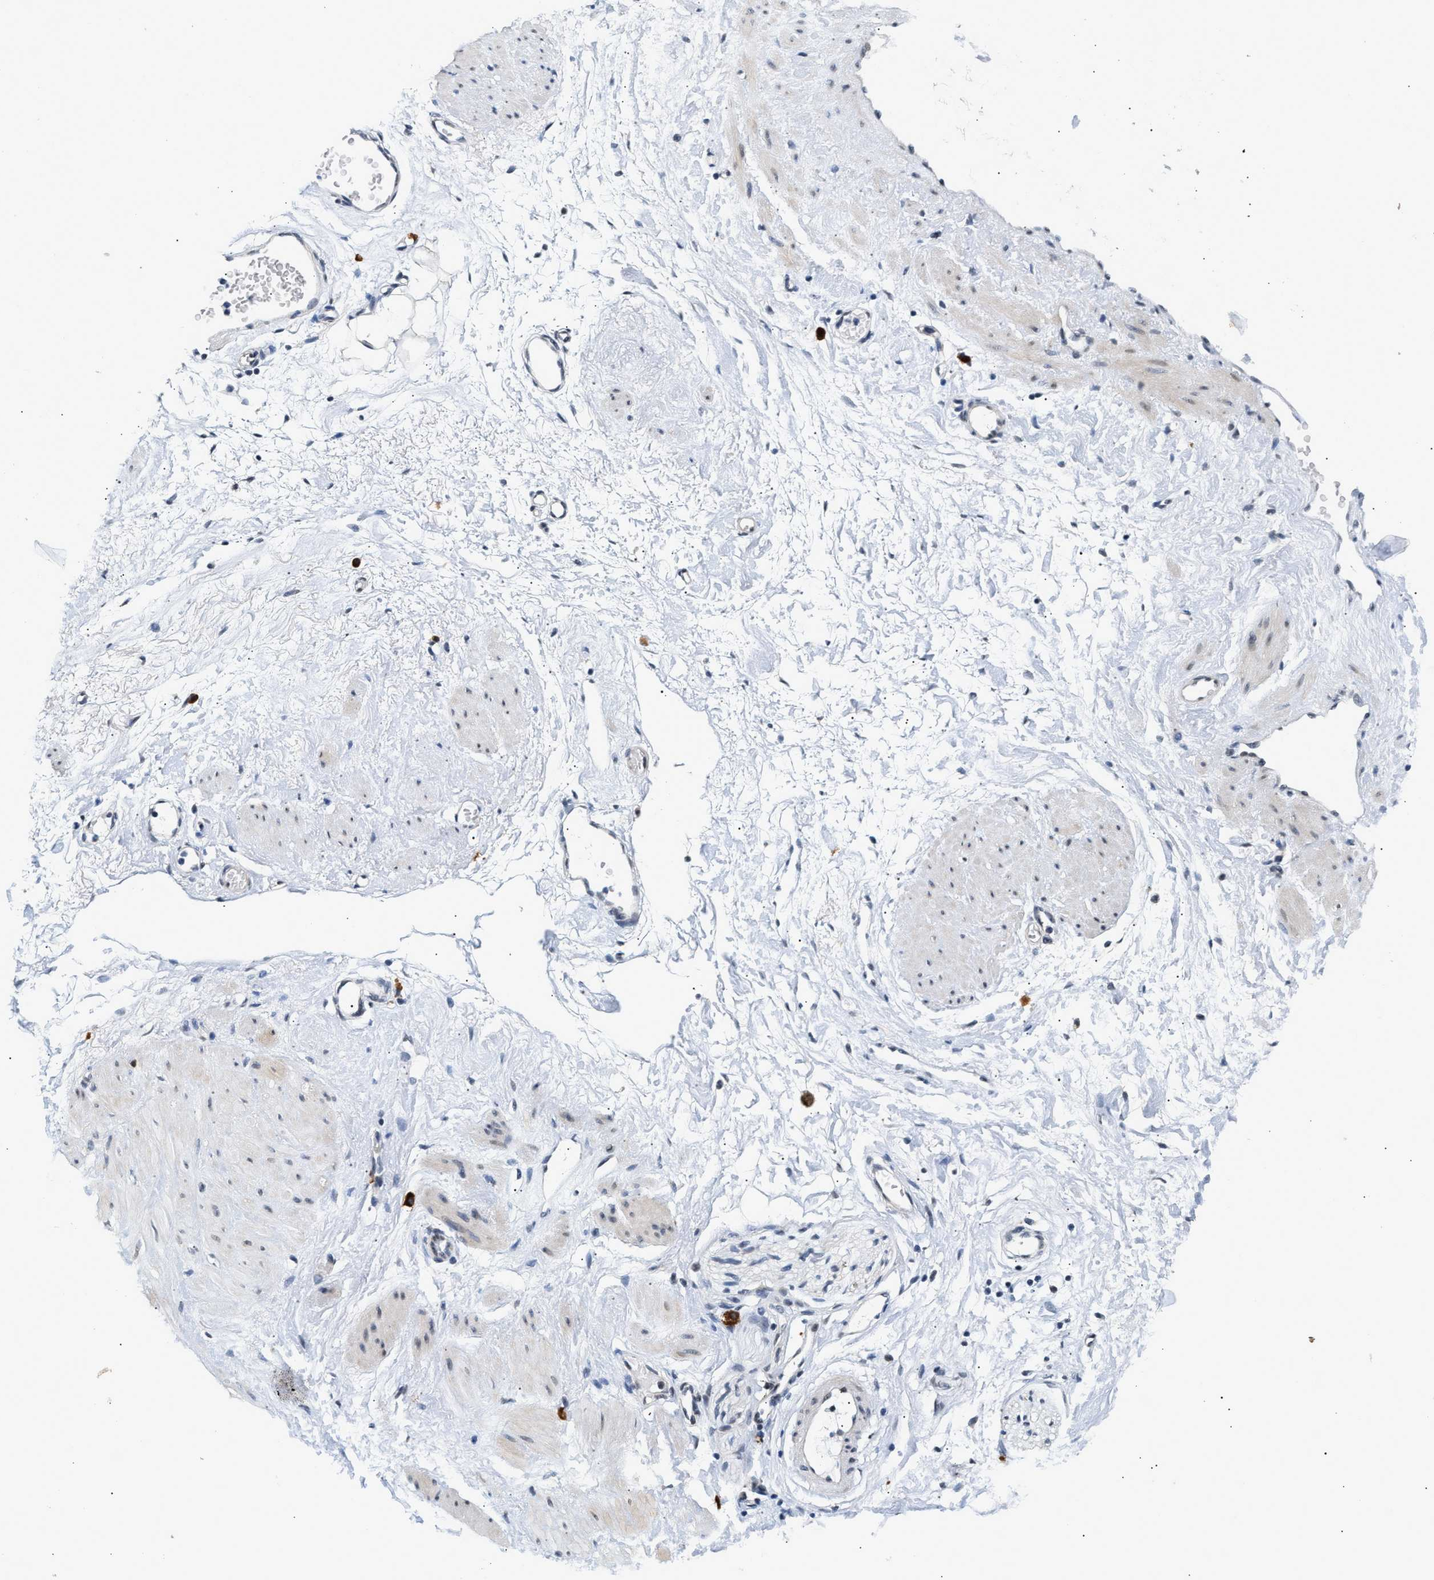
{"staining": {"intensity": "weak", "quantity": "<25%", "location": "nuclear"}, "tissue": "adipose tissue", "cell_type": "Adipocytes", "image_type": "normal", "snomed": [{"axis": "morphology", "description": "Normal tissue, NOS"}, {"axis": "topography", "description": "Soft tissue"}], "caption": "A high-resolution micrograph shows immunohistochemistry (IHC) staining of normal adipose tissue, which demonstrates no significant staining in adipocytes.", "gene": "THOC1", "patient": {"sex": "male", "age": 72}}